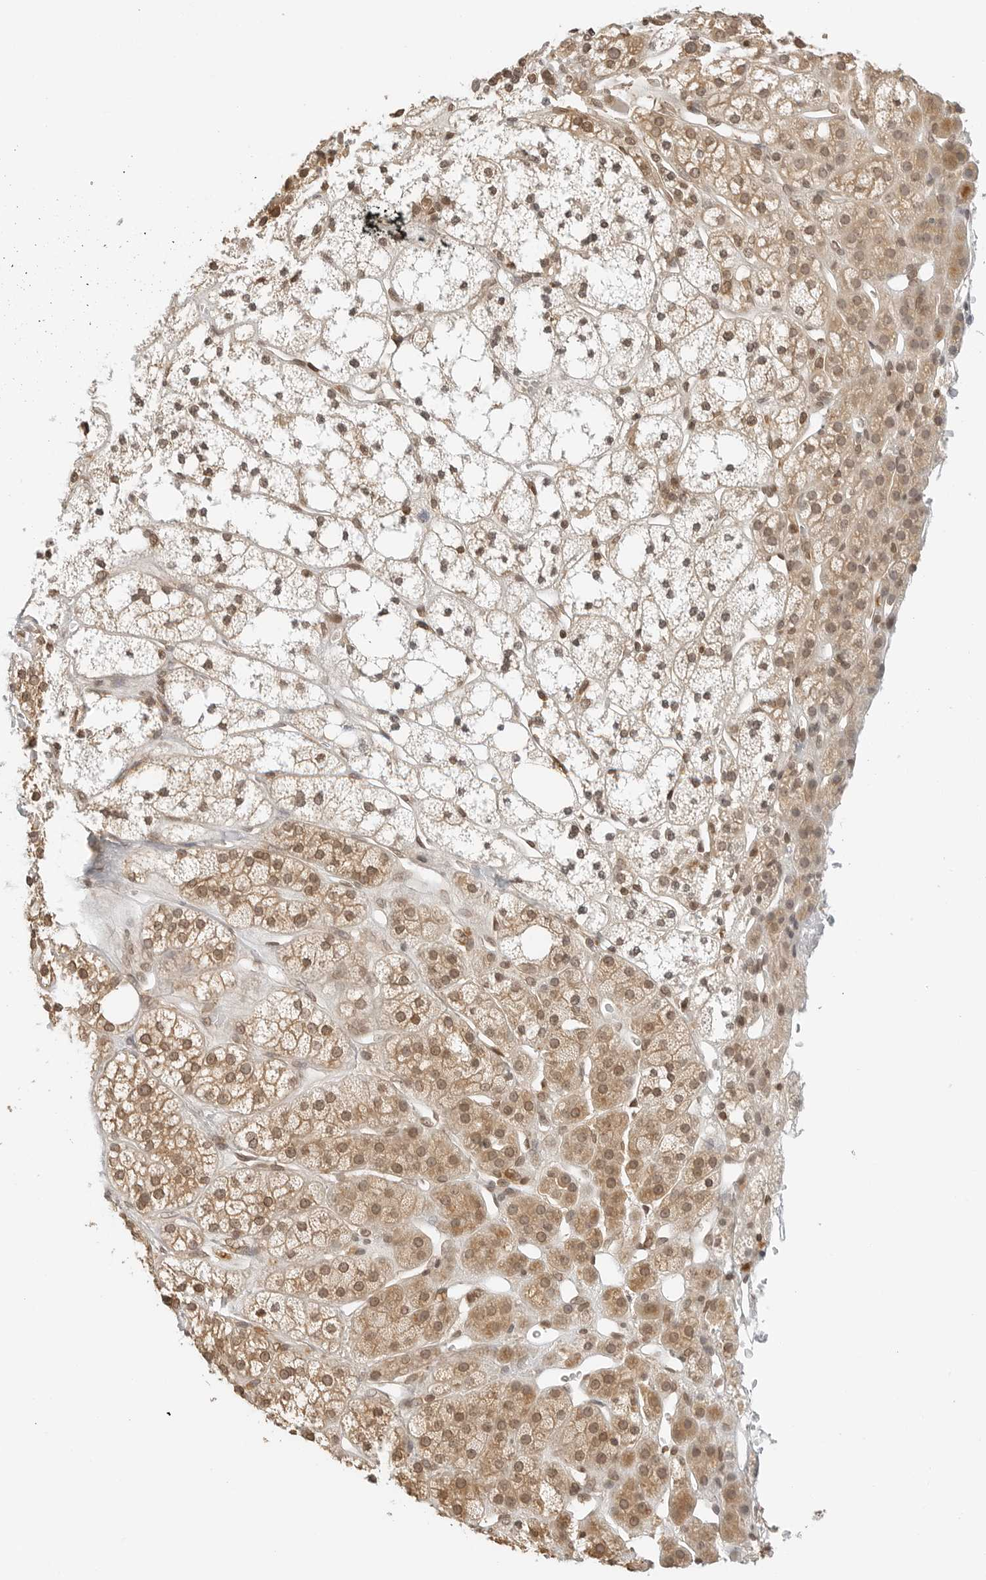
{"staining": {"intensity": "moderate", "quantity": ">75%", "location": "cytoplasmic/membranous,nuclear"}, "tissue": "adrenal gland", "cell_type": "Glandular cells", "image_type": "normal", "snomed": [{"axis": "morphology", "description": "Normal tissue, NOS"}, {"axis": "topography", "description": "Adrenal gland"}], "caption": "About >75% of glandular cells in benign human adrenal gland display moderate cytoplasmic/membranous,nuclear protein positivity as visualized by brown immunohistochemical staining.", "gene": "POLH", "patient": {"sex": "male", "age": 56}}